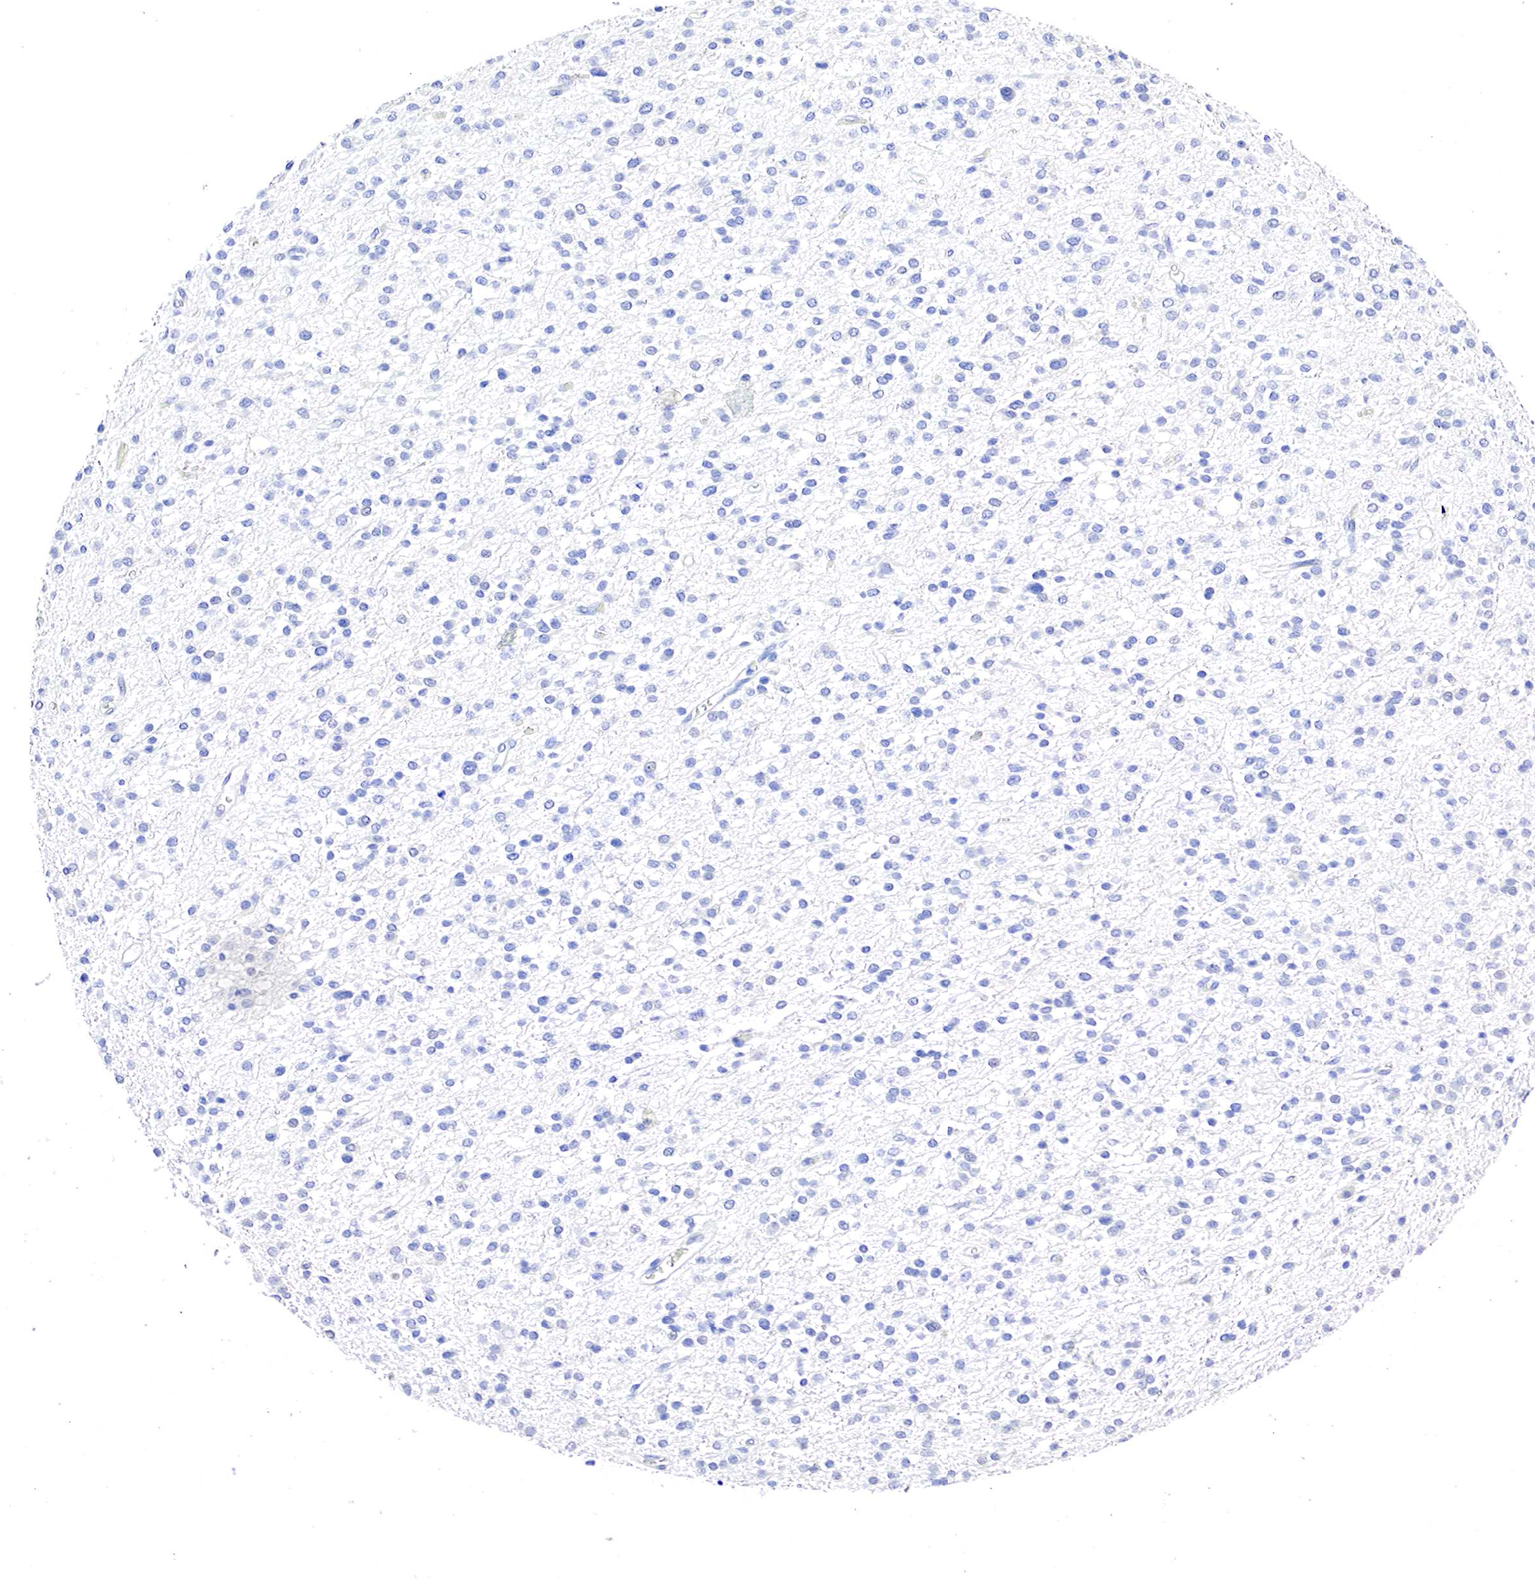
{"staining": {"intensity": "negative", "quantity": "none", "location": "none"}, "tissue": "glioma", "cell_type": "Tumor cells", "image_type": "cancer", "snomed": [{"axis": "morphology", "description": "Glioma, malignant, Low grade"}, {"axis": "topography", "description": "Brain"}], "caption": "High magnification brightfield microscopy of malignant low-grade glioma stained with DAB (brown) and counterstained with hematoxylin (blue): tumor cells show no significant staining.", "gene": "OTC", "patient": {"sex": "female", "age": 36}}